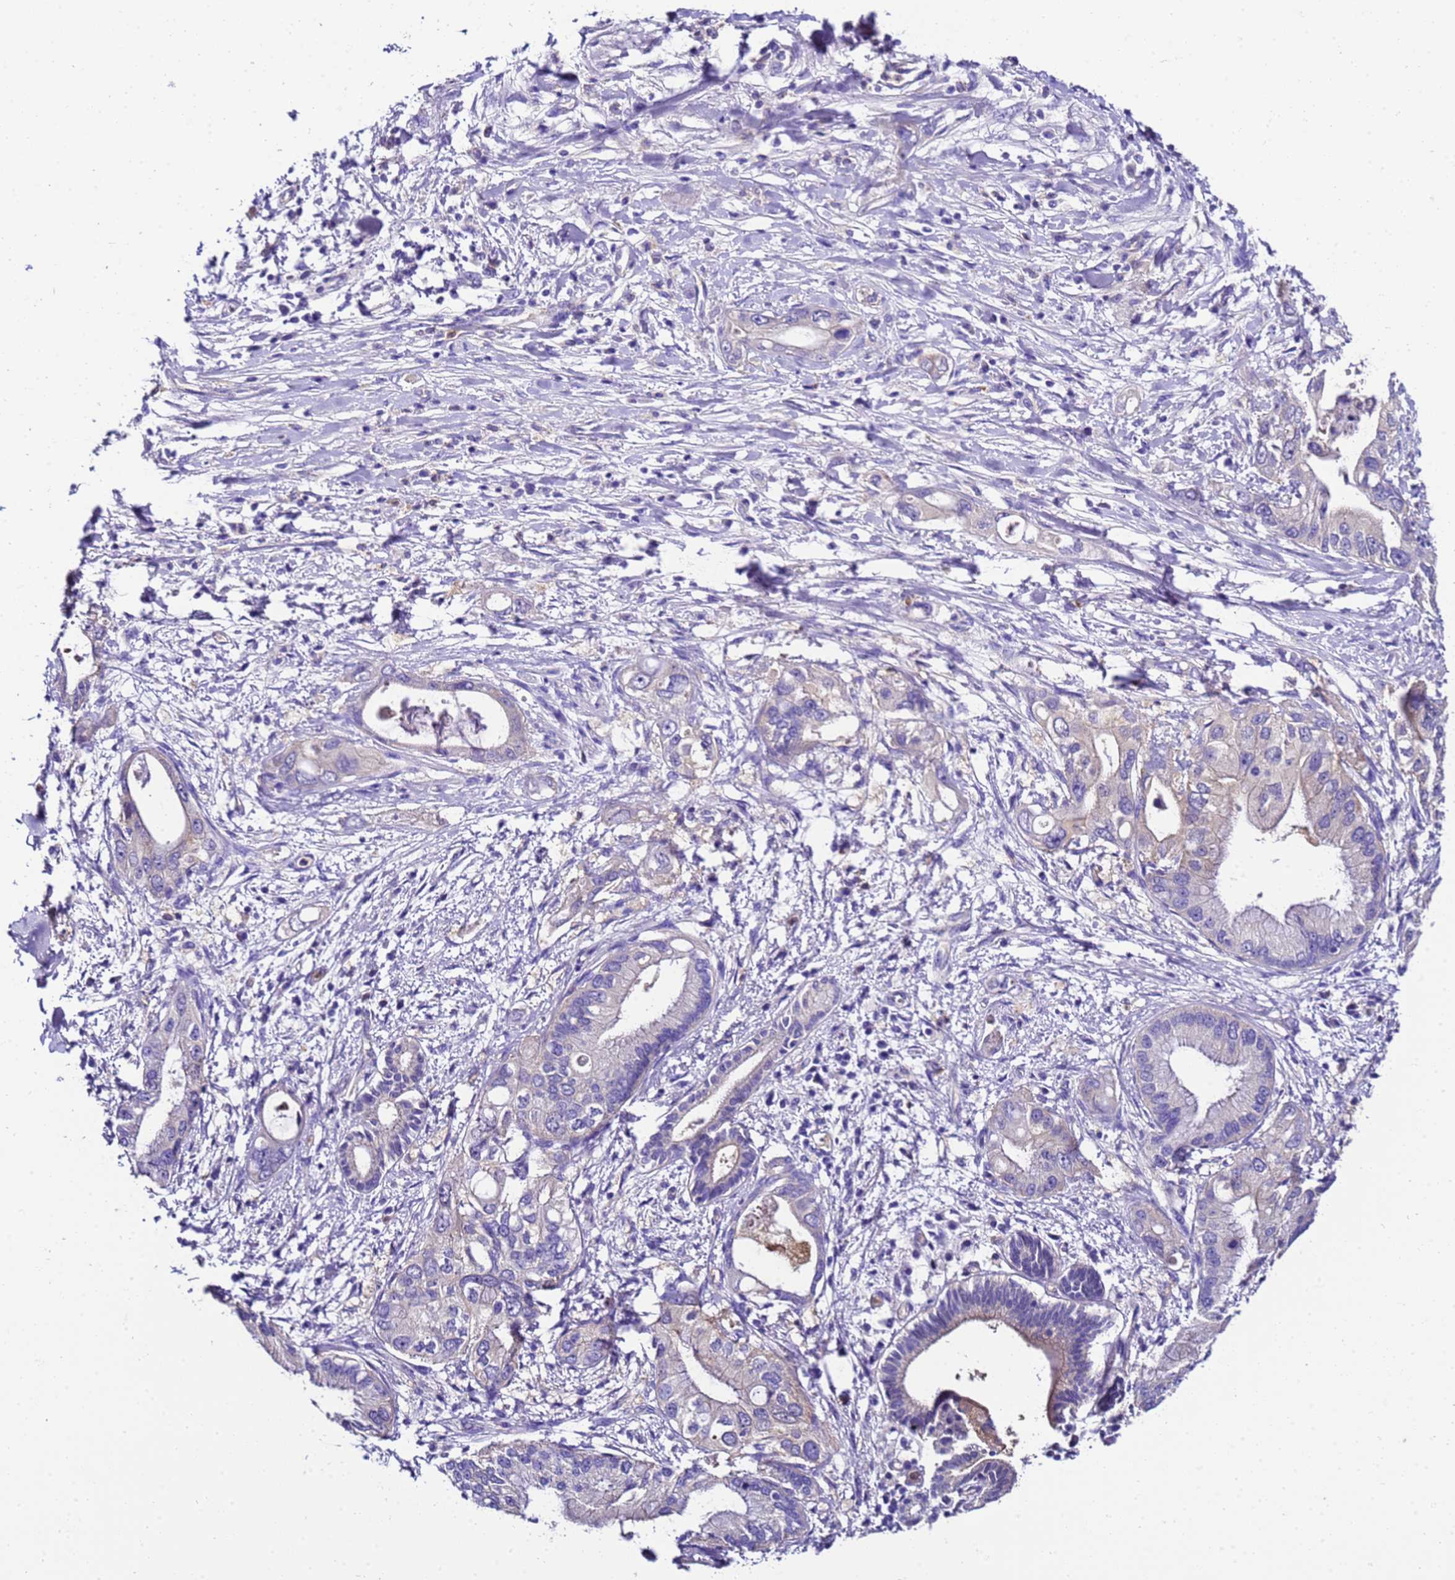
{"staining": {"intensity": "weak", "quantity": "<25%", "location": "cytoplasmic/membranous"}, "tissue": "pancreatic cancer", "cell_type": "Tumor cells", "image_type": "cancer", "snomed": [{"axis": "morphology", "description": "Inflammation, NOS"}, {"axis": "morphology", "description": "Adenocarcinoma, NOS"}, {"axis": "topography", "description": "Pancreas"}], "caption": "Micrograph shows no significant protein positivity in tumor cells of pancreatic cancer.", "gene": "UGT2A1", "patient": {"sex": "female", "age": 56}}